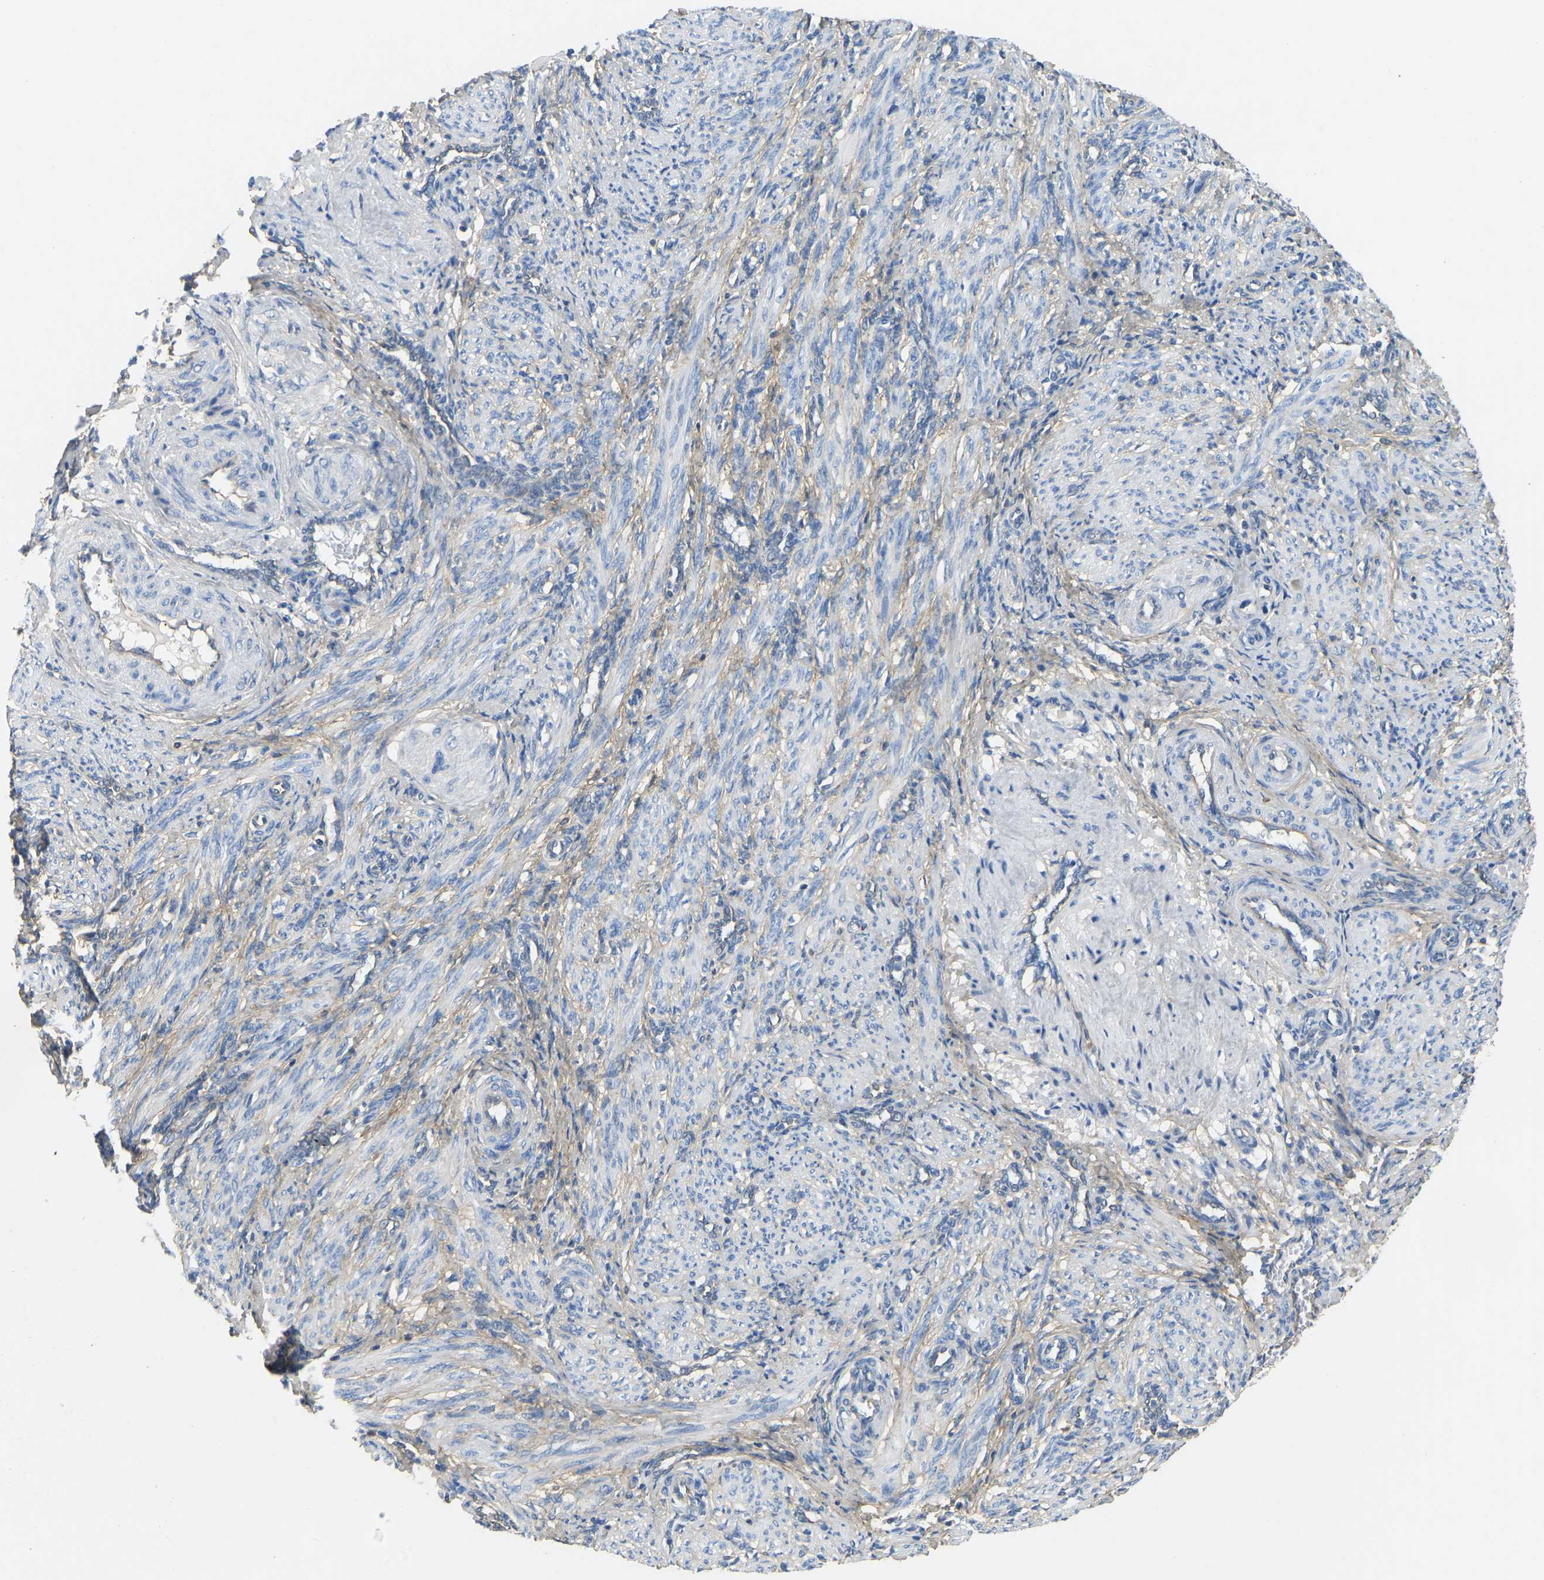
{"staining": {"intensity": "negative", "quantity": "none", "location": "none"}, "tissue": "smooth muscle", "cell_type": "Smooth muscle cells", "image_type": "normal", "snomed": [{"axis": "morphology", "description": "Normal tissue, NOS"}, {"axis": "topography", "description": "Endometrium"}], "caption": "There is no significant positivity in smooth muscle cells of smooth muscle. Brightfield microscopy of IHC stained with DAB (brown) and hematoxylin (blue), captured at high magnification.", "gene": "TECTA", "patient": {"sex": "female", "age": 33}}